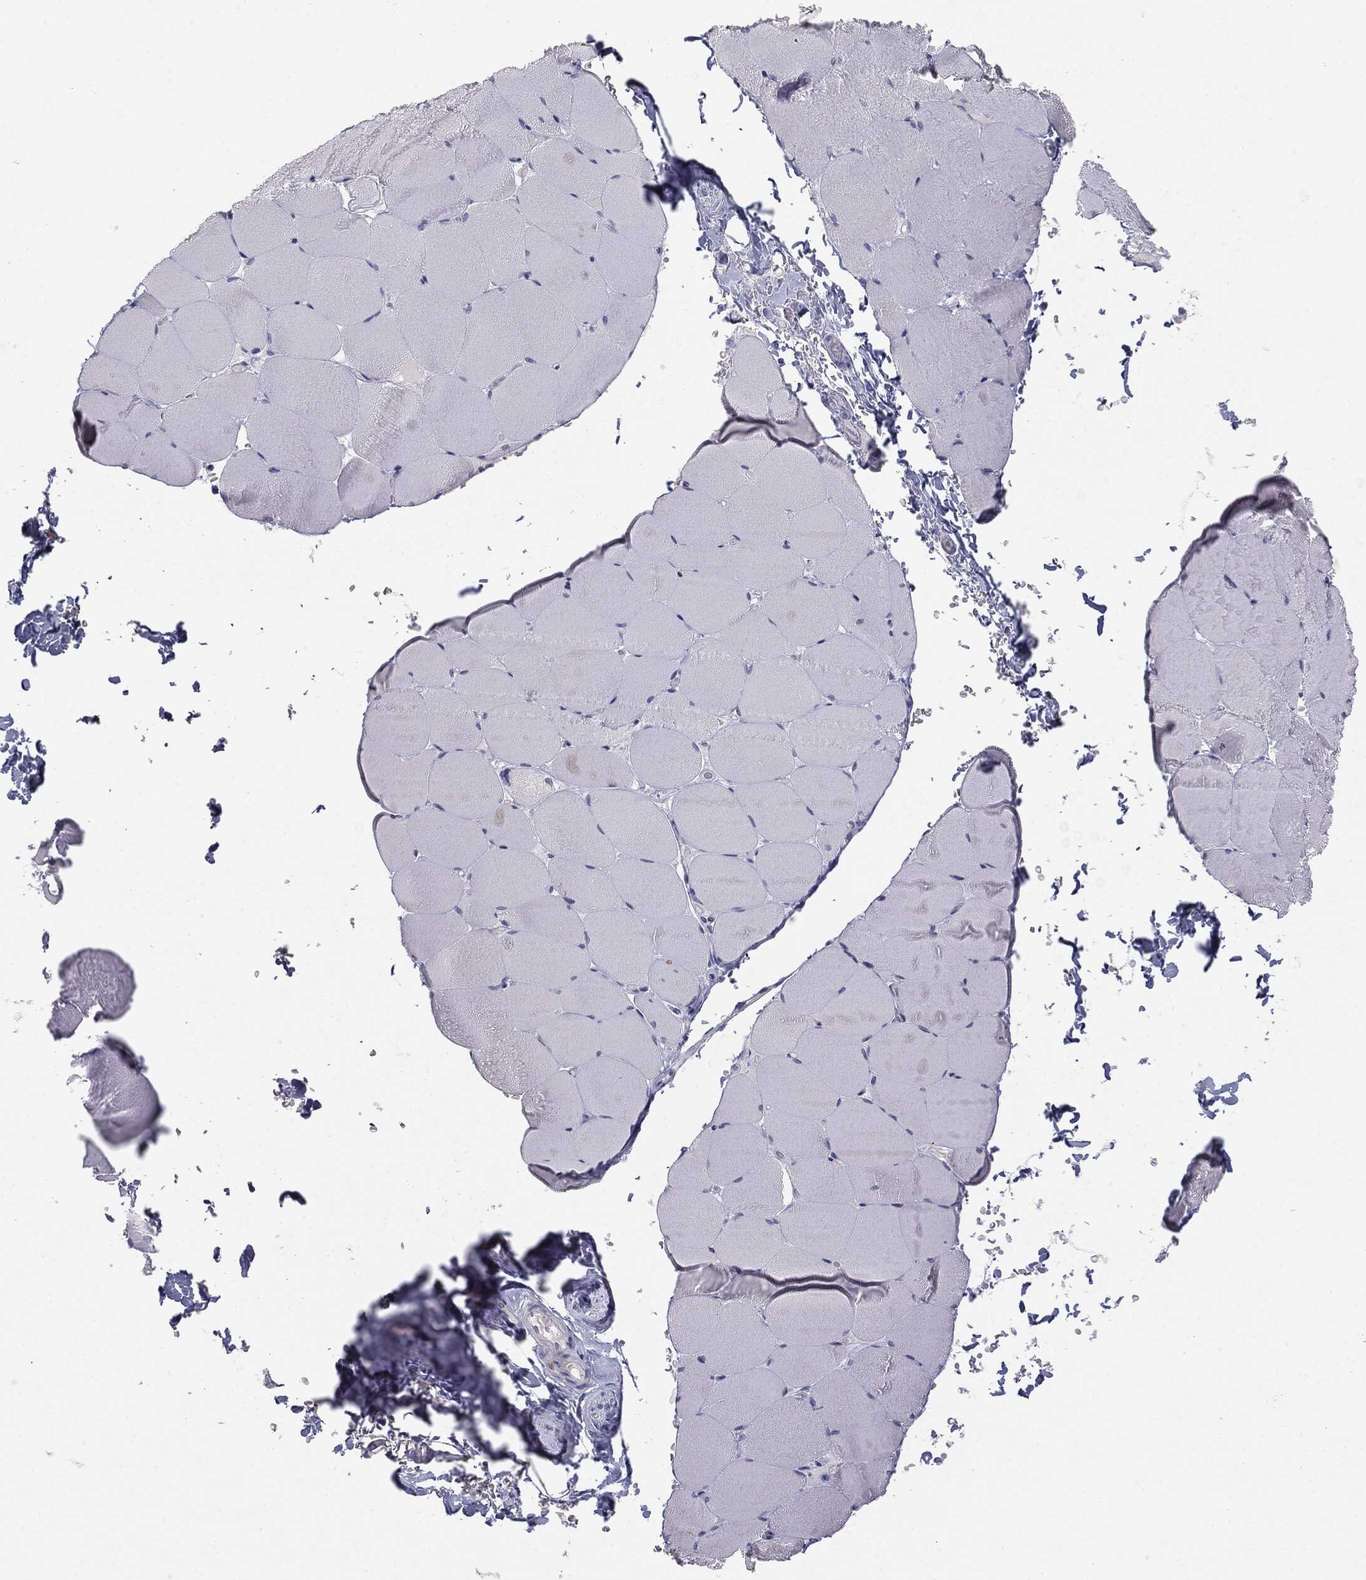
{"staining": {"intensity": "negative", "quantity": "none", "location": "none"}, "tissue": "skeletal muscle", "cell_type": "Myocytes", "image_type": "normal", "snomed": [{"axis": "morphology", "description": "Normal tissue, NOS"}, {"axis": "topography", "description": "Skeletal muscle"}], "caption": "Human skeletal muscle stained for a protein using immunohistochemistry (IHC) shows no staining in myocytes.", "gene": "MUC1", "patient": {"sex": "female", "age": 37}}